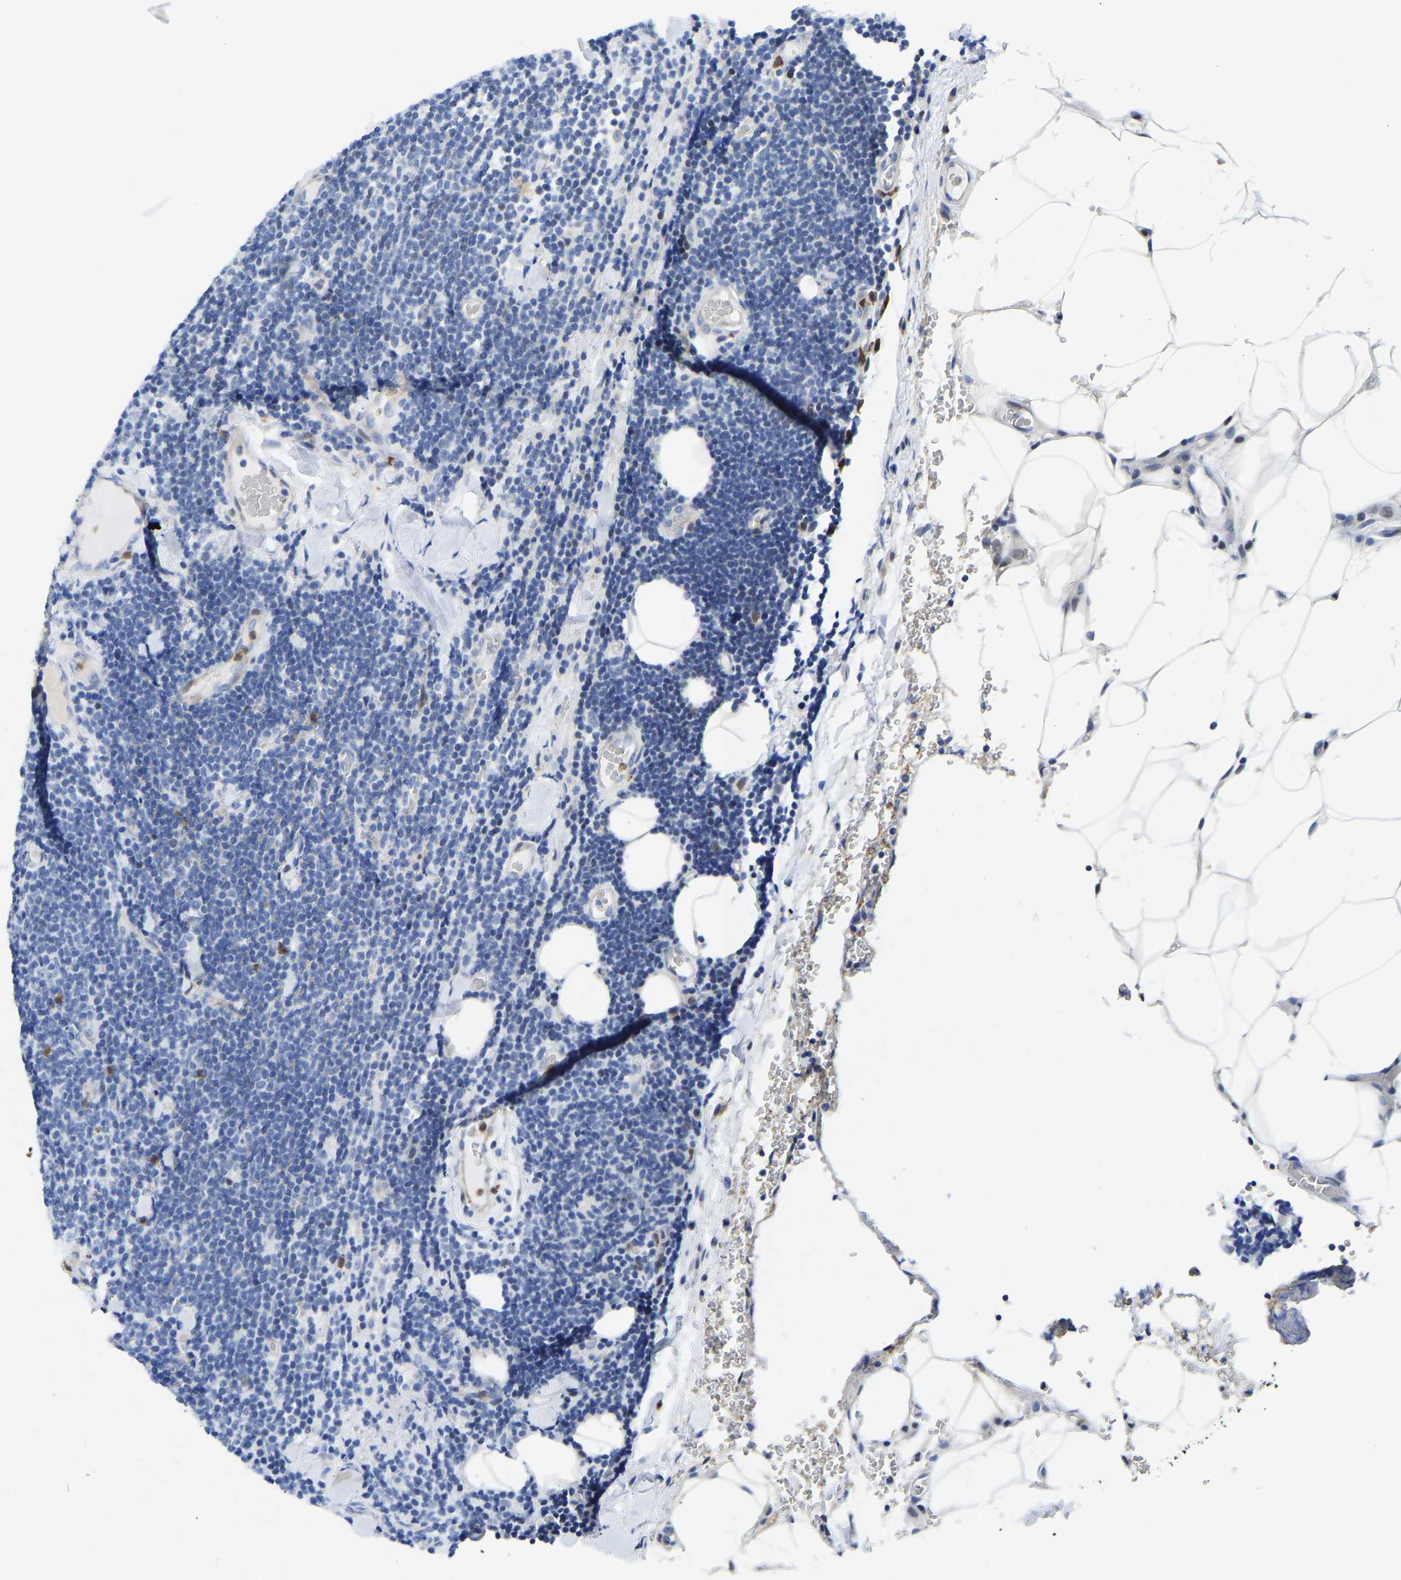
{"staining": {"intensity": "negative", "quantity": "none", "location": "none"}, "tissue": "lymphoma", "cell_type": "Tumor cells", "image_type": "cancer", "snomed": [{"axis": "morphology", "description": "Malignant lymphoma, non-Hodgkin's type, Low grade"}, {"axis": "topography", "description": "Lymph node"}], "caption": "Immunohistochemical staining of human lymphoma demonstrates no significant staining in tumor cells.", "gene": "HDAC5", "patient": {"sex": "male", "age": 66}}